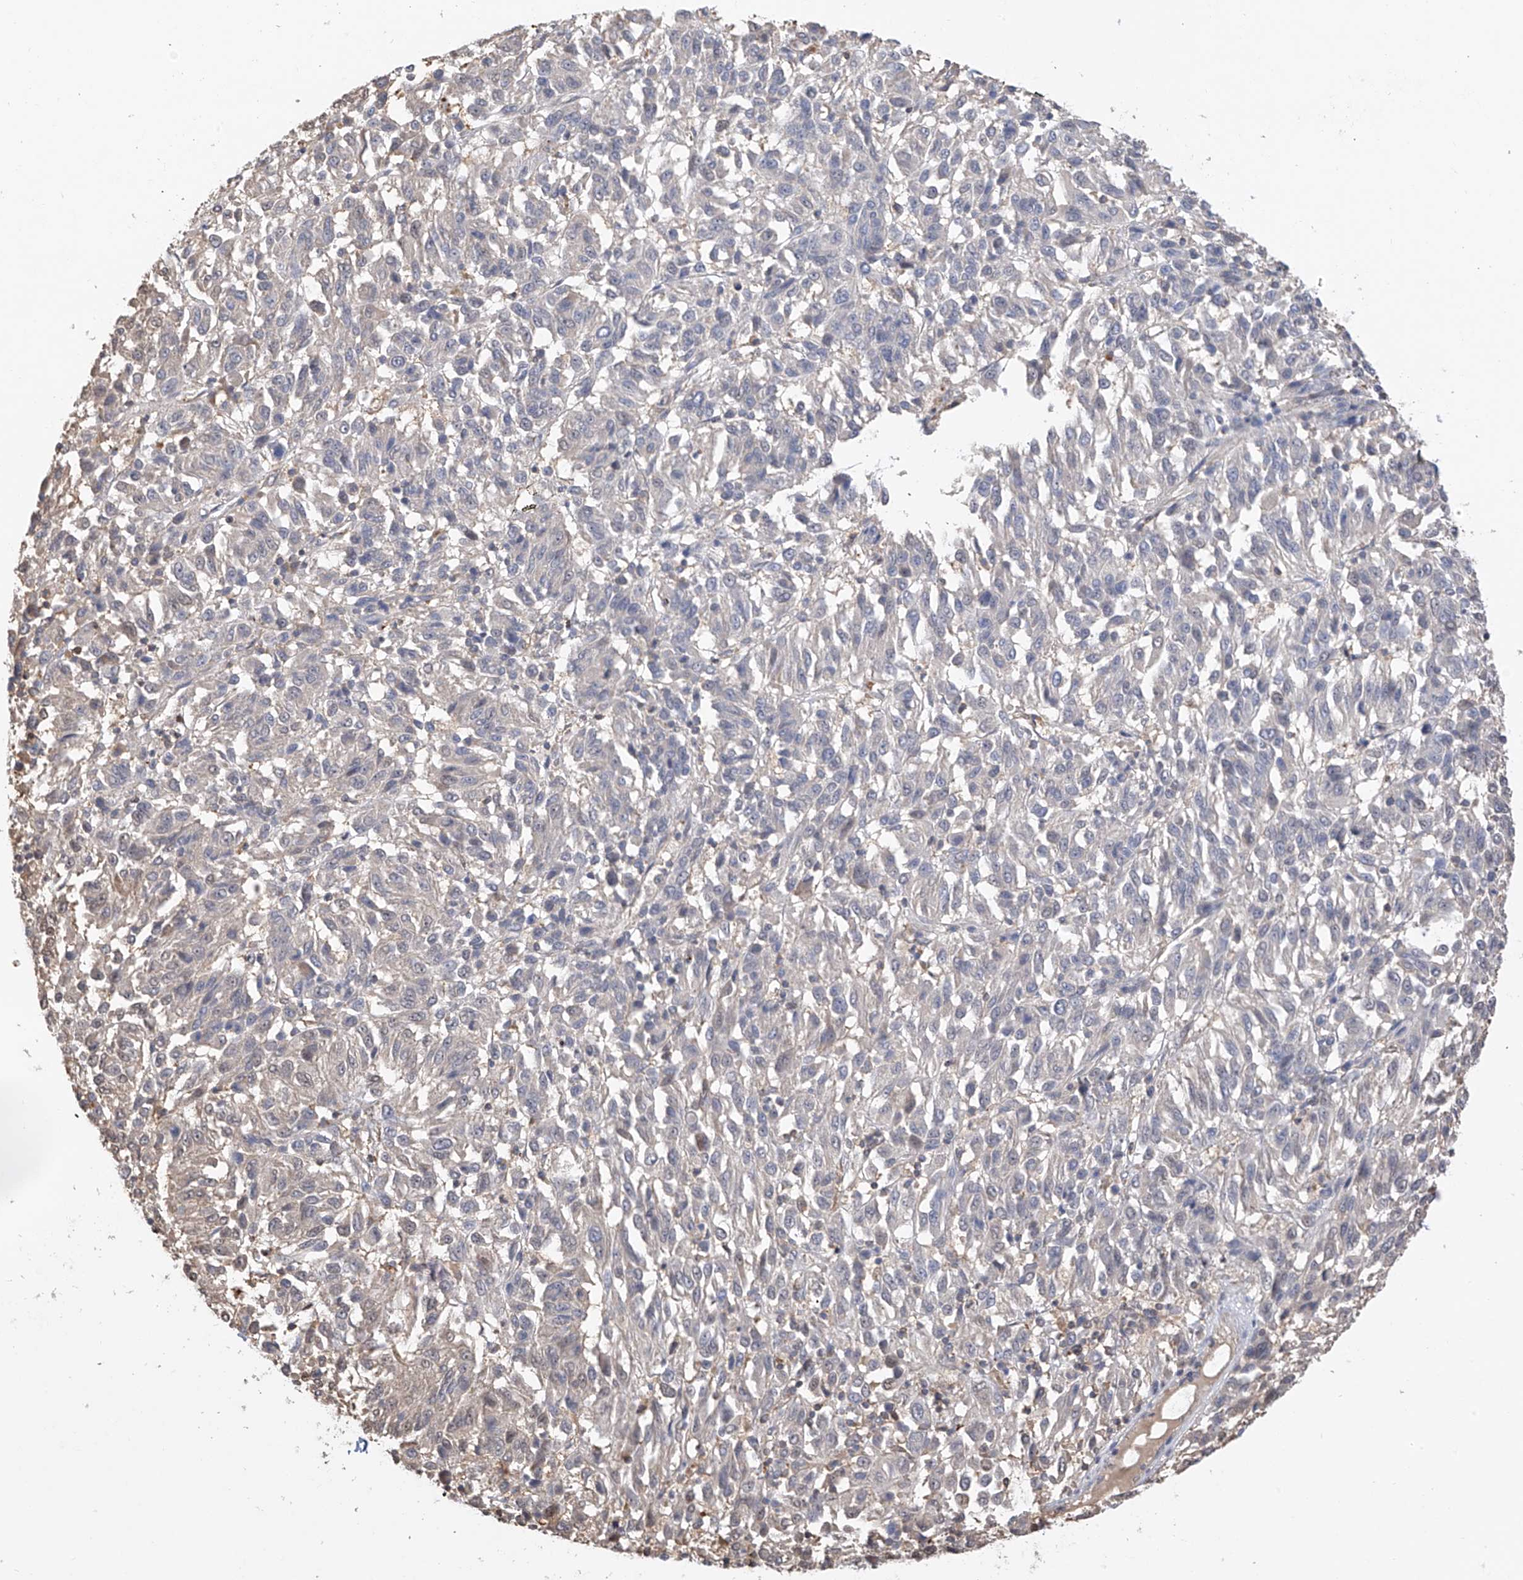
{"staining": {"intensity": "negative", "quantity": "none", "location": "none"}, "tissue": "melanoma", "cell_type": "Tumor cells", "image_type": "cancer", "snomed": [{"axis": "morphology", "description": "Malignant melanoma, NOS"}, {"axis": "topography", "description": "Skin"}], "caption": "Tumor cells show no significant protein expression in malignant melanoma. (DAB (3,3'-diaminobenzidine) immunohistochemistry visualized using brightfield microscopy, high magnification).", "gene": "PMM1", "patient": {"sex": "female", "age": 82}}